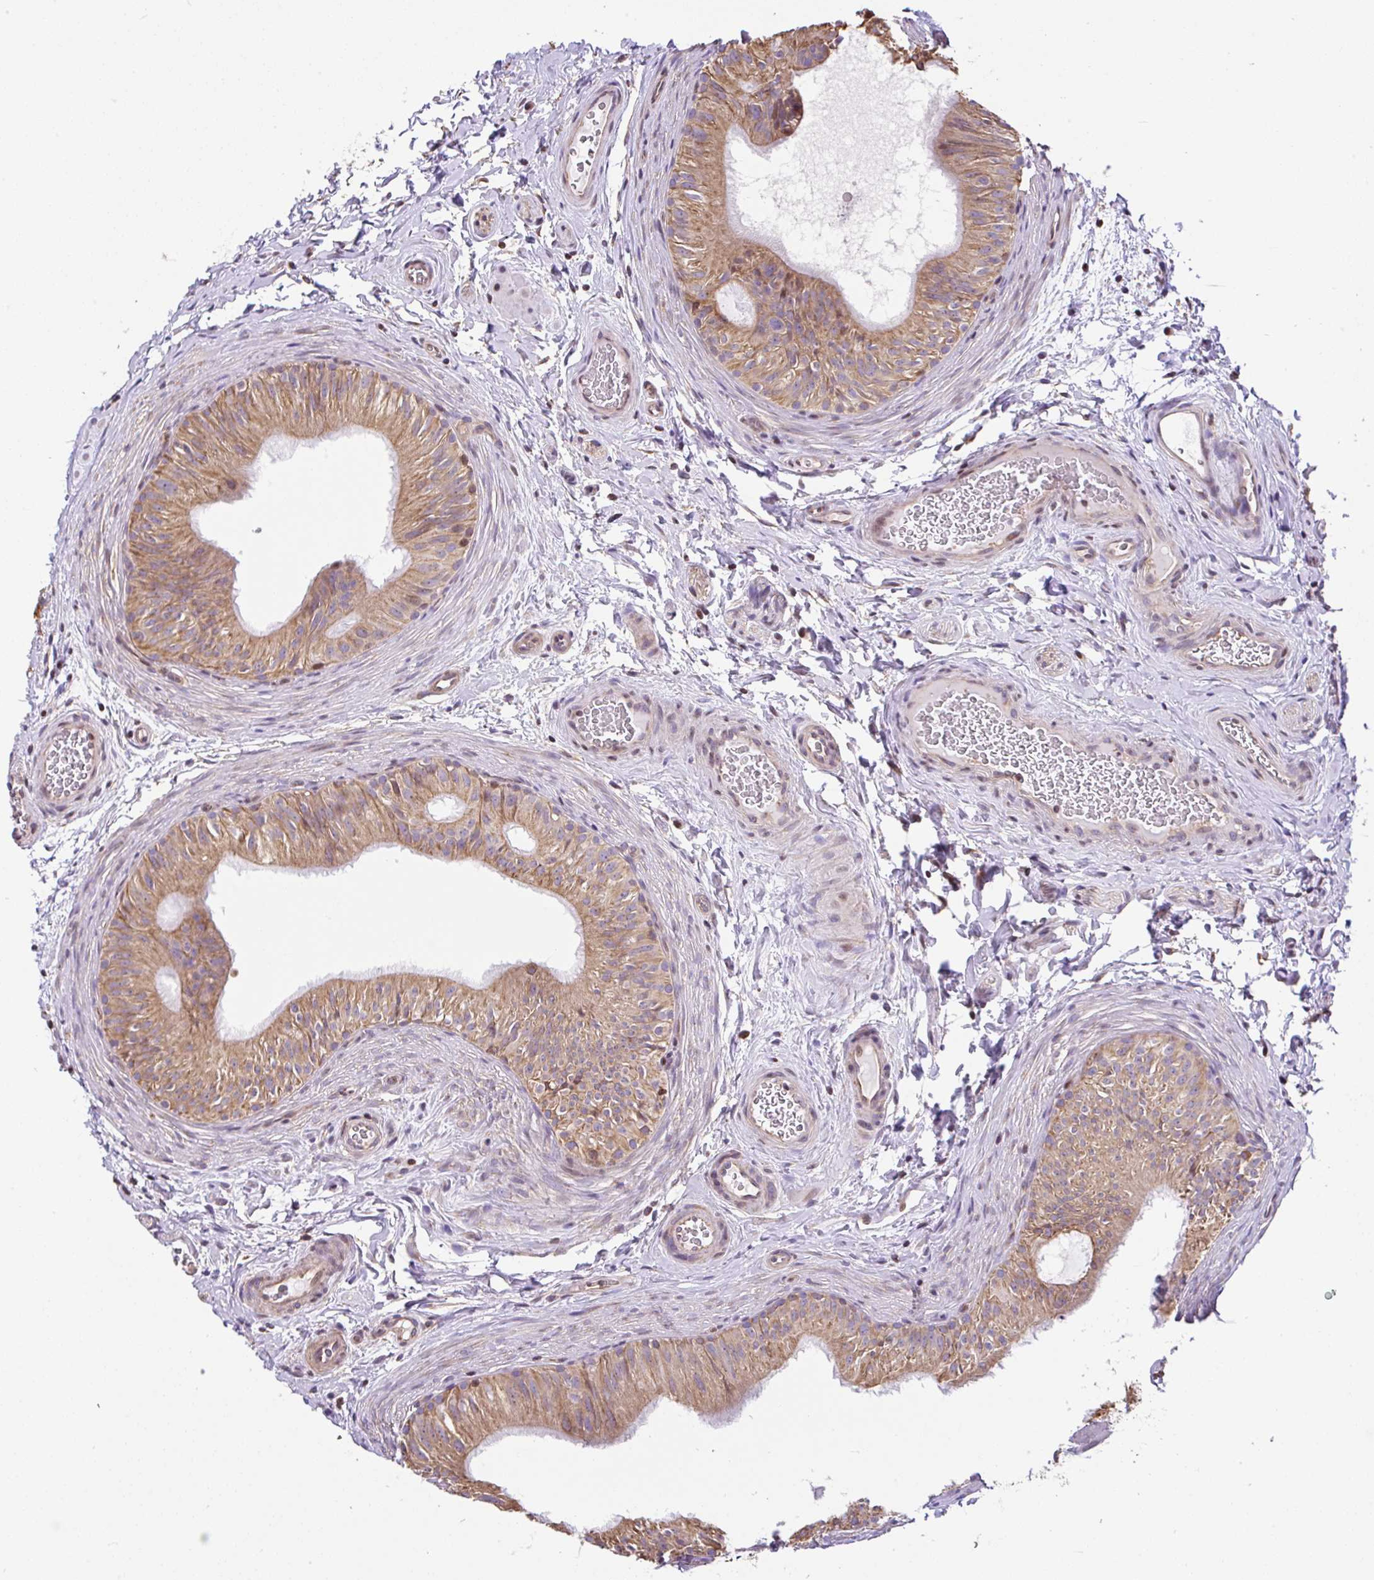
{"staining": {"intensity": "moderate", "quantity": ">75%", "location": "cytoplasmic/membranous"}, "tissue": "epididymis", "cell_type": "Glandular cells", "image_type": "normal", "snomed": [{"axis": "morphology", "description": "Normal tissue, NOS"}, {"axis": "topography", "description": "Epididymis"}], "caption": "Immunohistochemical staining of normal human epididymis demonstrates moderate cytoplasmic/membranous protein positivity in about >75% of glandular cells.", "gene": "FIGNL1", "patient": {"sex": "male", "age": 24}}